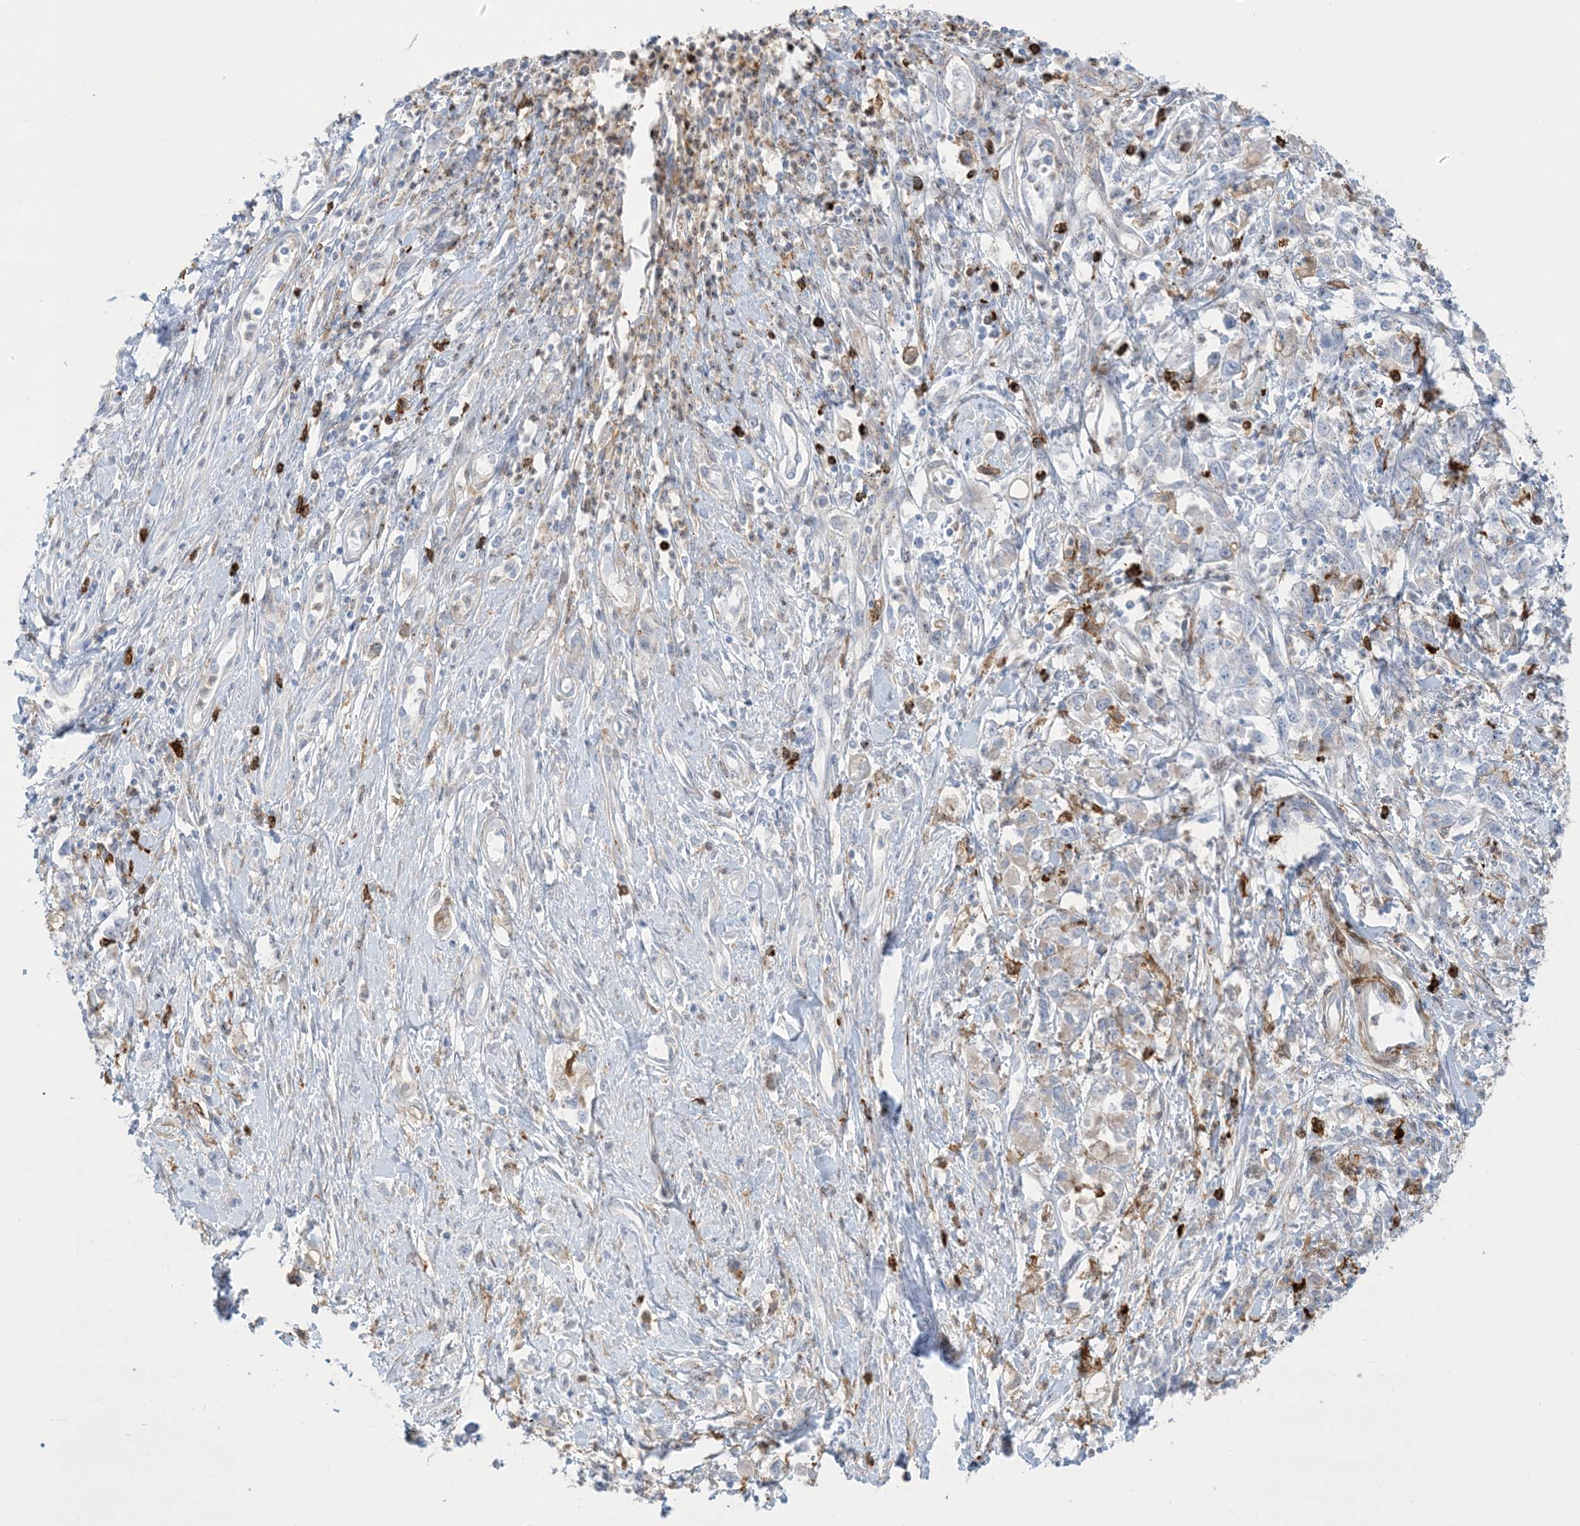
{"staining": {"intensity": "negative", "quantity": "none", "location": "none"}, "tissue": "stomach cancer", "cell_type": "Tumor cells", "image_type": "cancer", "snomed": [{"axis": "morphology", "description": "Adenocarcinoma, NOS"}, {"axis": "topography", "description": "Stomach"}], "caption": "This is an immunohistochemistry (IHC) histopathology image of stomach cancer (adenocarcinoma). There is no expression in tumor cells.", "gene": "ICMT", "patient": {"sex": "female", "age": 76}}